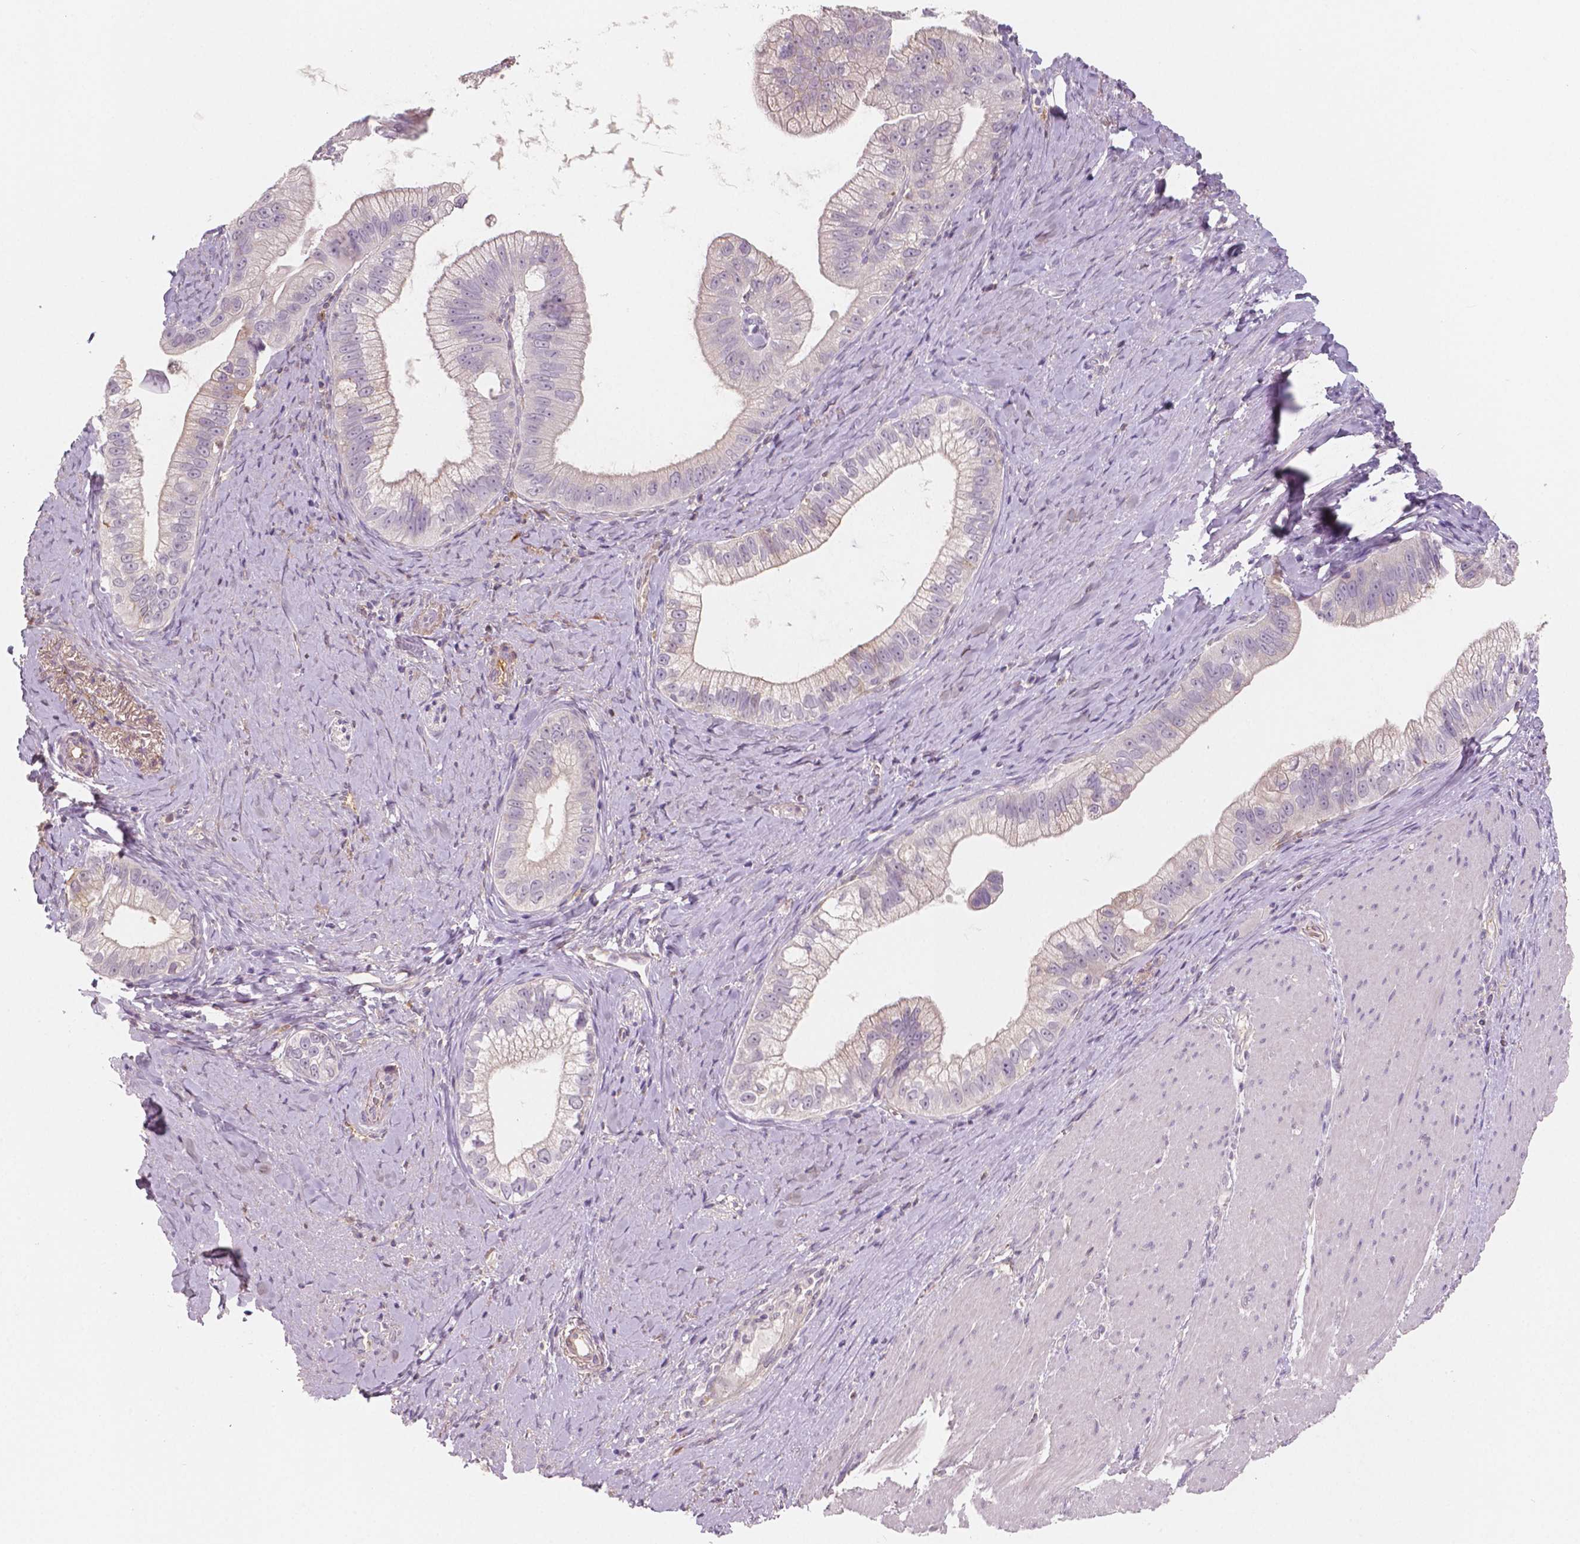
{"staining": {"intensity": "negative", "quantity": "none", "location": "none"}, "tissue": "pancreatic cancer", "cell_type": "Tumor cells", "image_type": "cancer", "snomed": [{"axis": "morphology", "description": "Adenocarcinoma, NOS"}, {"axis": "topography", "description": "Pancreas"}], "caption": "Photomicrograph shows no significant protein staining in tumor cells of adenocarcinoma (pancreatic).", "gene": "APOA4", "patient": {"sex": "male", "age": 70}}